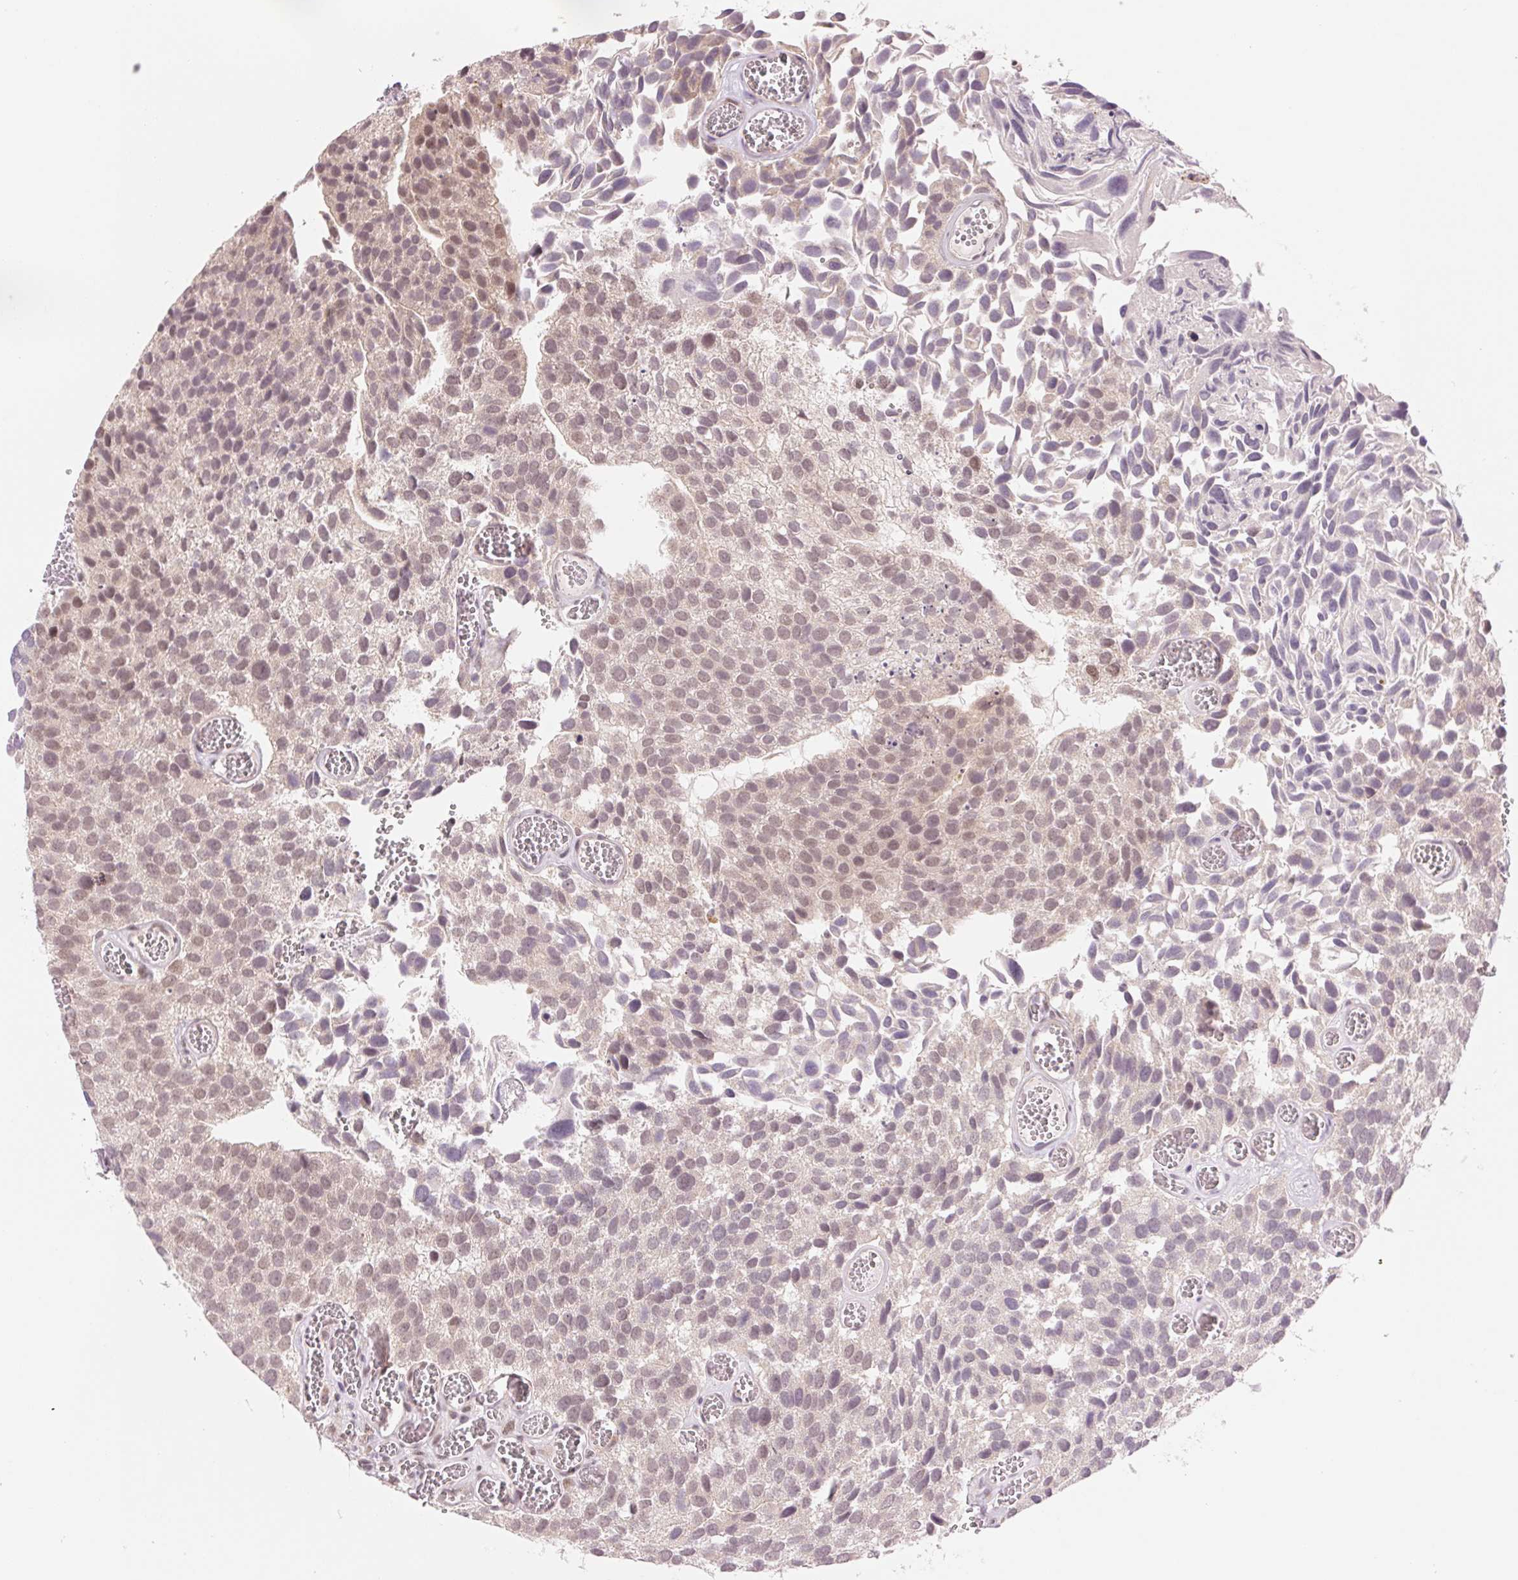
{"staining": {"intensity": "weak", "quantity": "25%-75%", "location": "nuclear"}, "tissue": "urothelial cancer", "cell_type": "Tumor cells", "image_type": "cancer", "snomed": [{"axis": "morphology", "description": "Urothelial carcinoma, Low grade"}, {"axis": "topography", "description": "Urinary bladder"}], "caption": "Protein expression analysis of human urothelial cancer reveals weak nuclear positivity in approximately 25%-75% of tumor cells.", "gene": "ARHGAP32", "patient": {"sex": "female", "age": 69}}